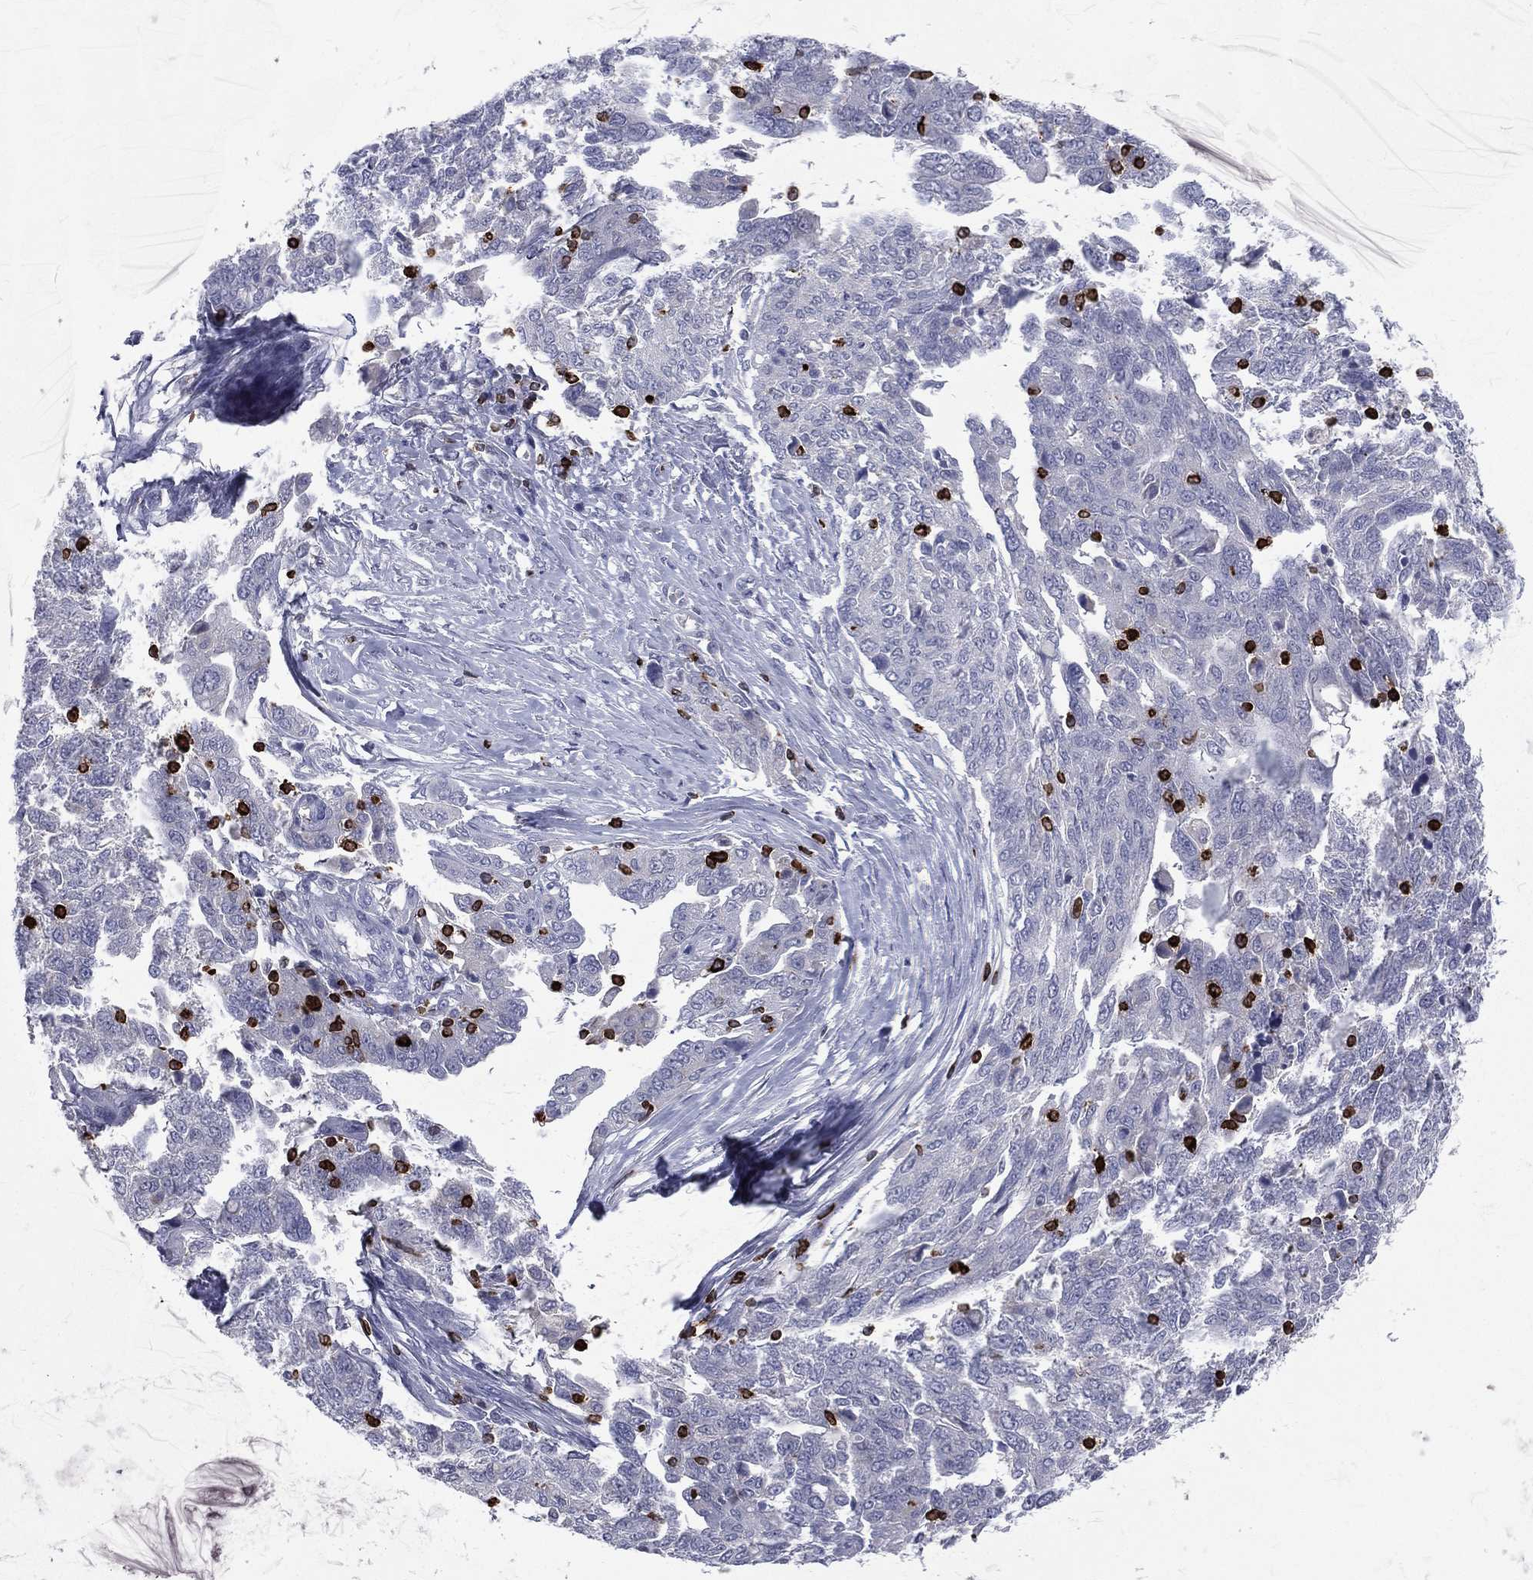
{"staining": {"intensity": "negative", "quantity": "none", "location": "none"}, "tissue": "ovarian cancer", "cell_type": "Tumor cells", "image_type": "cancer", "snomed": [{"axis": "morphology", "description": "Cystadenocarcinoma, serous, NOS"}, {"axis": "topography", "description": "Ovary"}], "caption": "The histopathology image displays no staining of tumor cells in ovarian cancer. (DAB (3,3'-diaminobenzidine) immunohistochemistry (IHC) visualized using brightfield microscopy, high magnification).", "gene": "CTSW", "patient": {"sex": "female", "age": 67}}